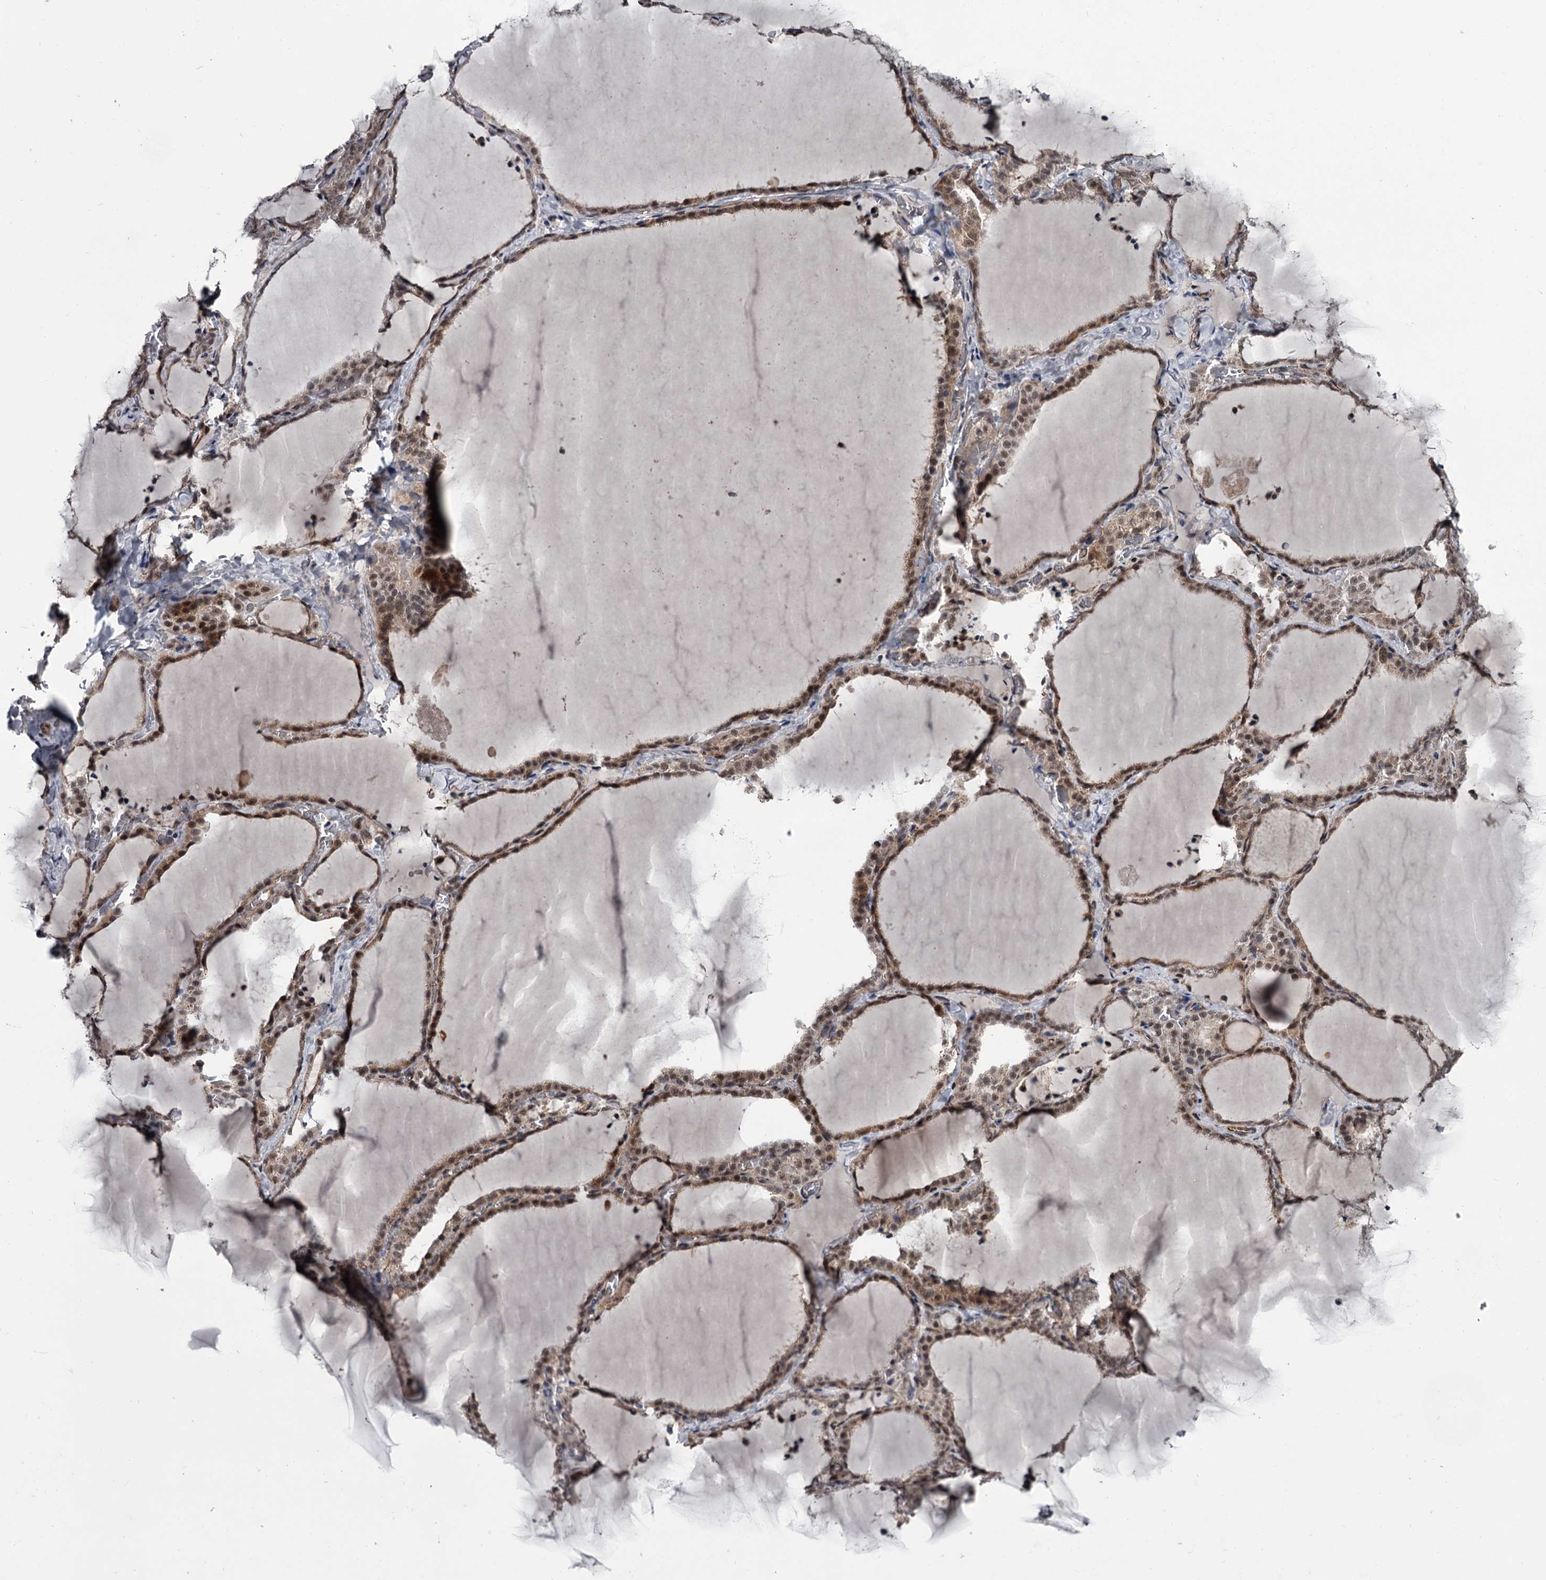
{"staining": {"intensity": "moderate", "quantity": ">75%", "location": "cytoplasmic/membranous,nuclear"}, "tissue": "thyroid gland", "cell_type": "Glandular cells", "image_type": "normal", "snomed": [{"axis": "morphology", "description": "Normal tissue, NOS"}, {"axis": "topography", "description": "Thyroid gland"}], "caption": "A high-resolution histopathology image shows IHC staining of unremarkable thyroid gland, which reveals moderate cytoplasmic/membranous,nuclear staining in approximately >75% of glandular cells. The protein of interest is stained brown, and the nuclei are stained in blue (DAB (3,3'-diaminobenzidine) IHC with brightfield microscopy, high magnification).", "gene": "PRPF40B", "patient": {"sex": "female", "age": 22}}